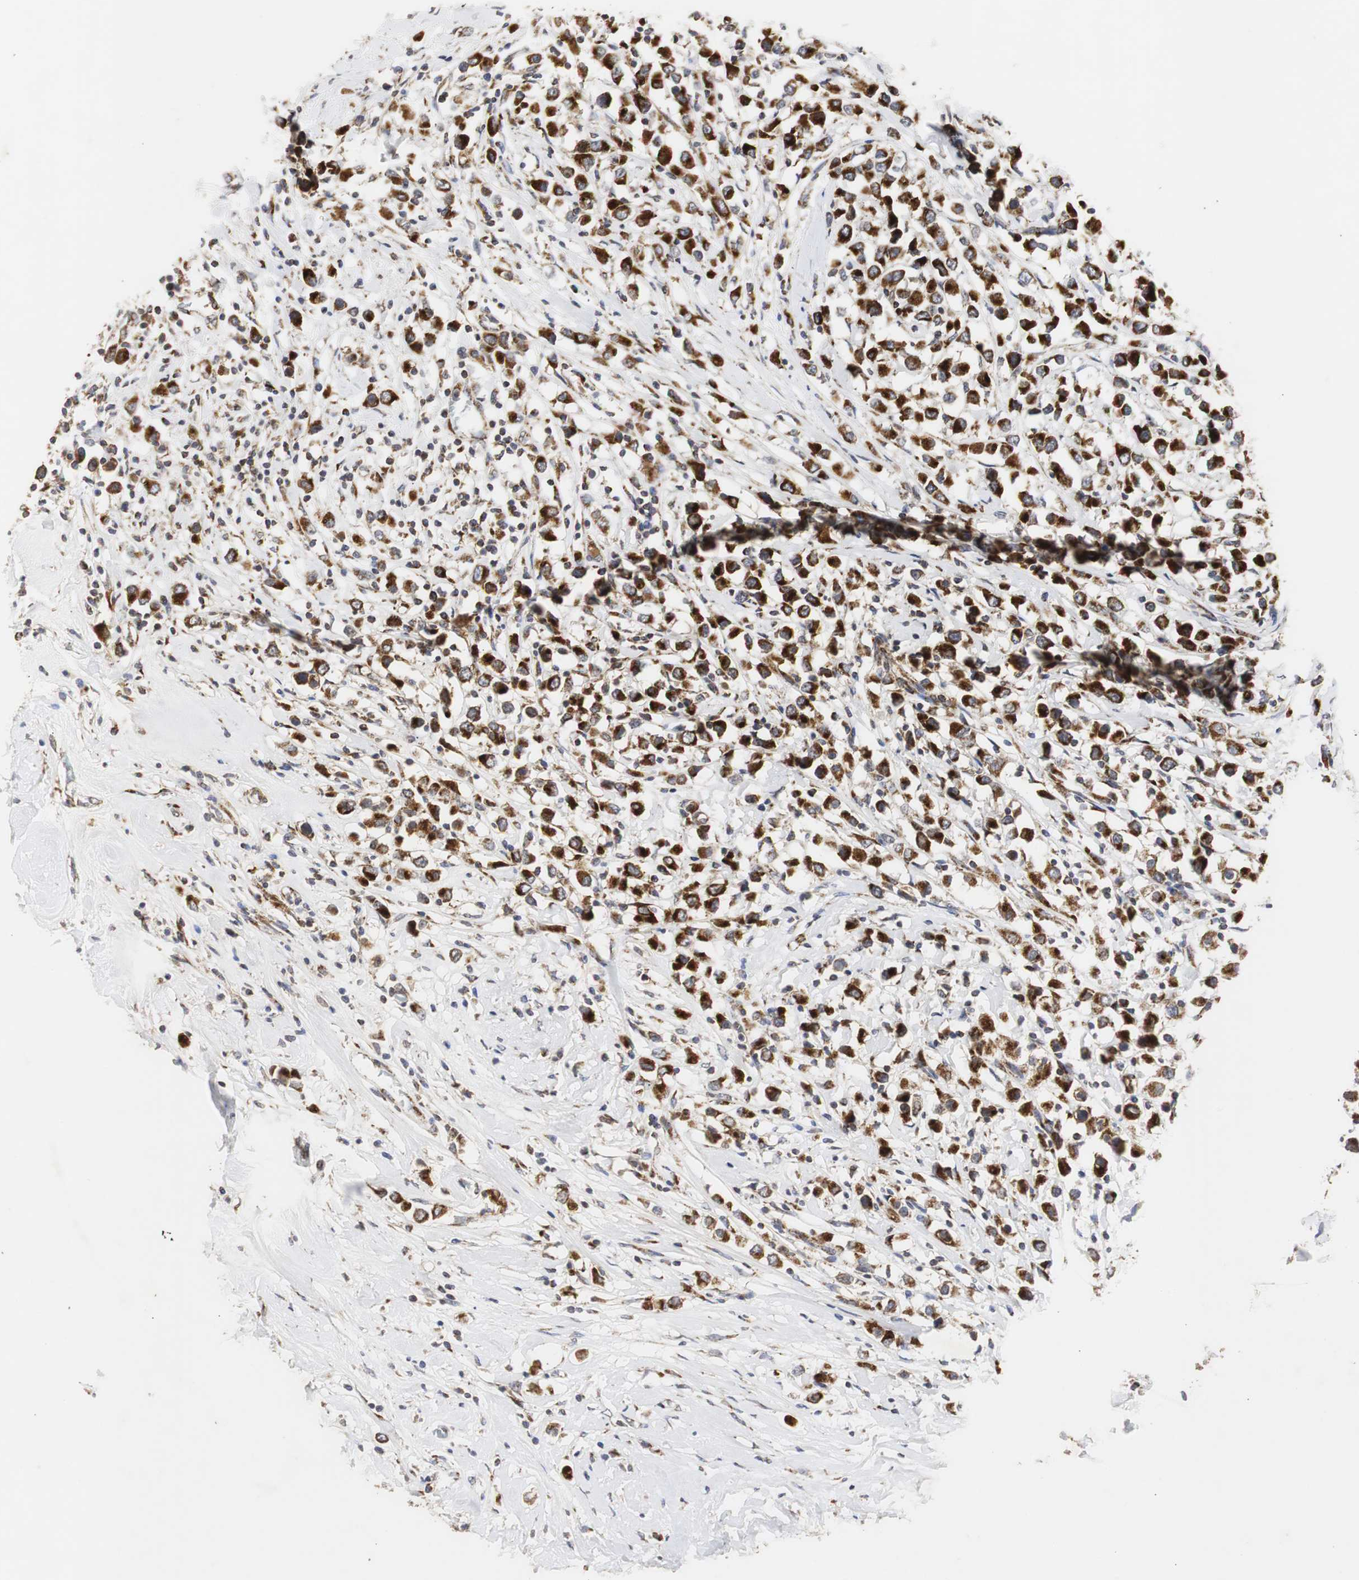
{"staining": {"intensity": "strong", "quantity": ">75%", "location": "cytoplasmic/membranous"}, "tissue": "breast cancer", "cell_type": "Tumor cells", "image_type": "cancer", "snomed": [{"axis": "morphology", "description": "Duct carcinoma"}, {"axis": "topography", "description": "Breast"}], "caption": "An IHC micrograph of neoplastic tissue is shown. Protein staining in brown labels strong cytoplasmic/membranous positivity in breast infiltrating ductal carcinoma within tumor cells. (DAB (3,3'-diaminobenzidine) IHC with brightfield microscopy, high magnification).", "gene": "HSD17B10", "patient": {"sex": "female", "age": 61}}